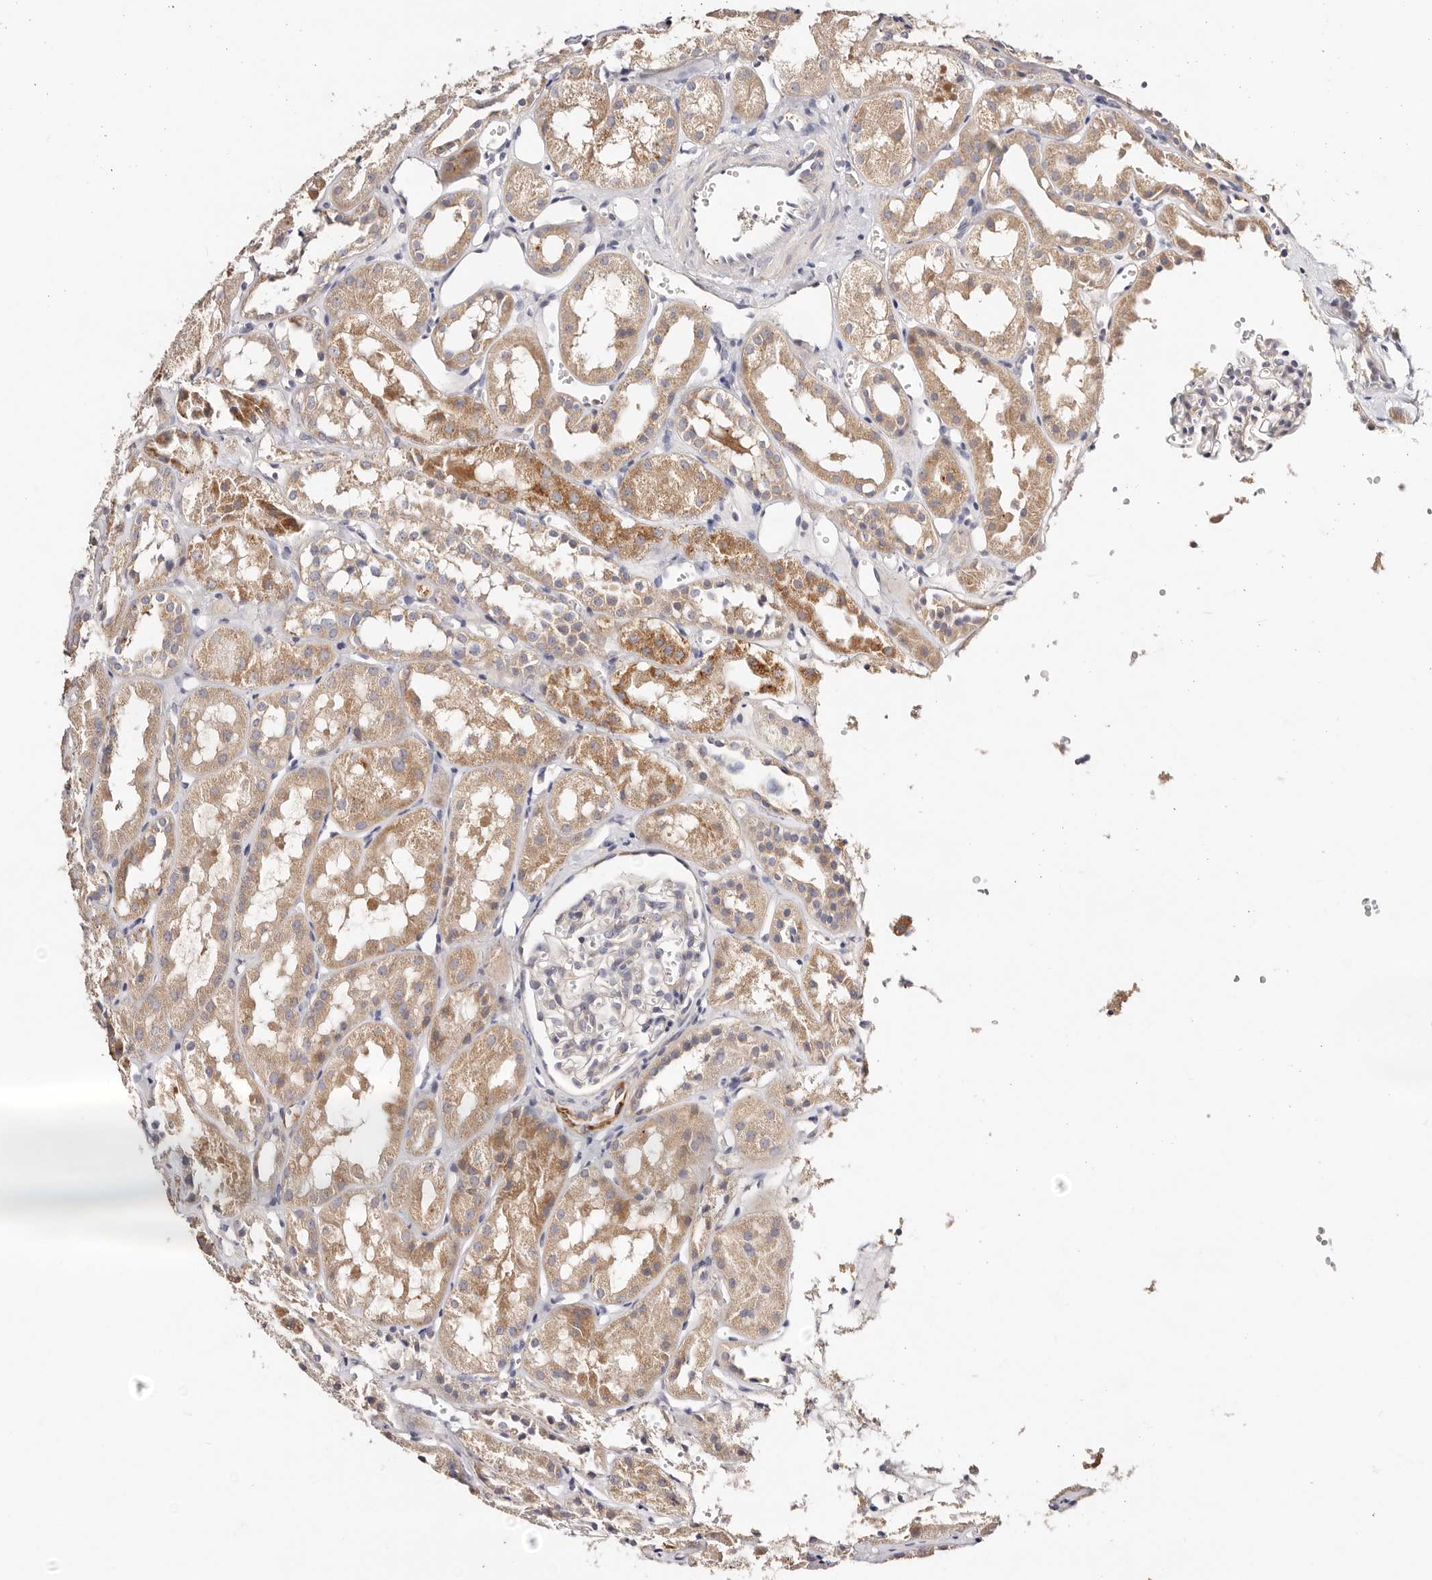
{"staining": {"intensity": "negative", "quantity": "none", "location": "none"}, "tissue": "kidney", "cell_type": "Cells in glomeruli", "image_type": "normal", "snomed": [{"axis": "morphology", "description": "Normal tissue, NOS"}, {"axis": "topography", "description": "Kidney"}], "caption": "Human kidney stained for a protein using IHC exhibits no positivity in cells in glomeruli.", "gene": "VIPAS39", "patient": {"sex": "male", "age": 16}}